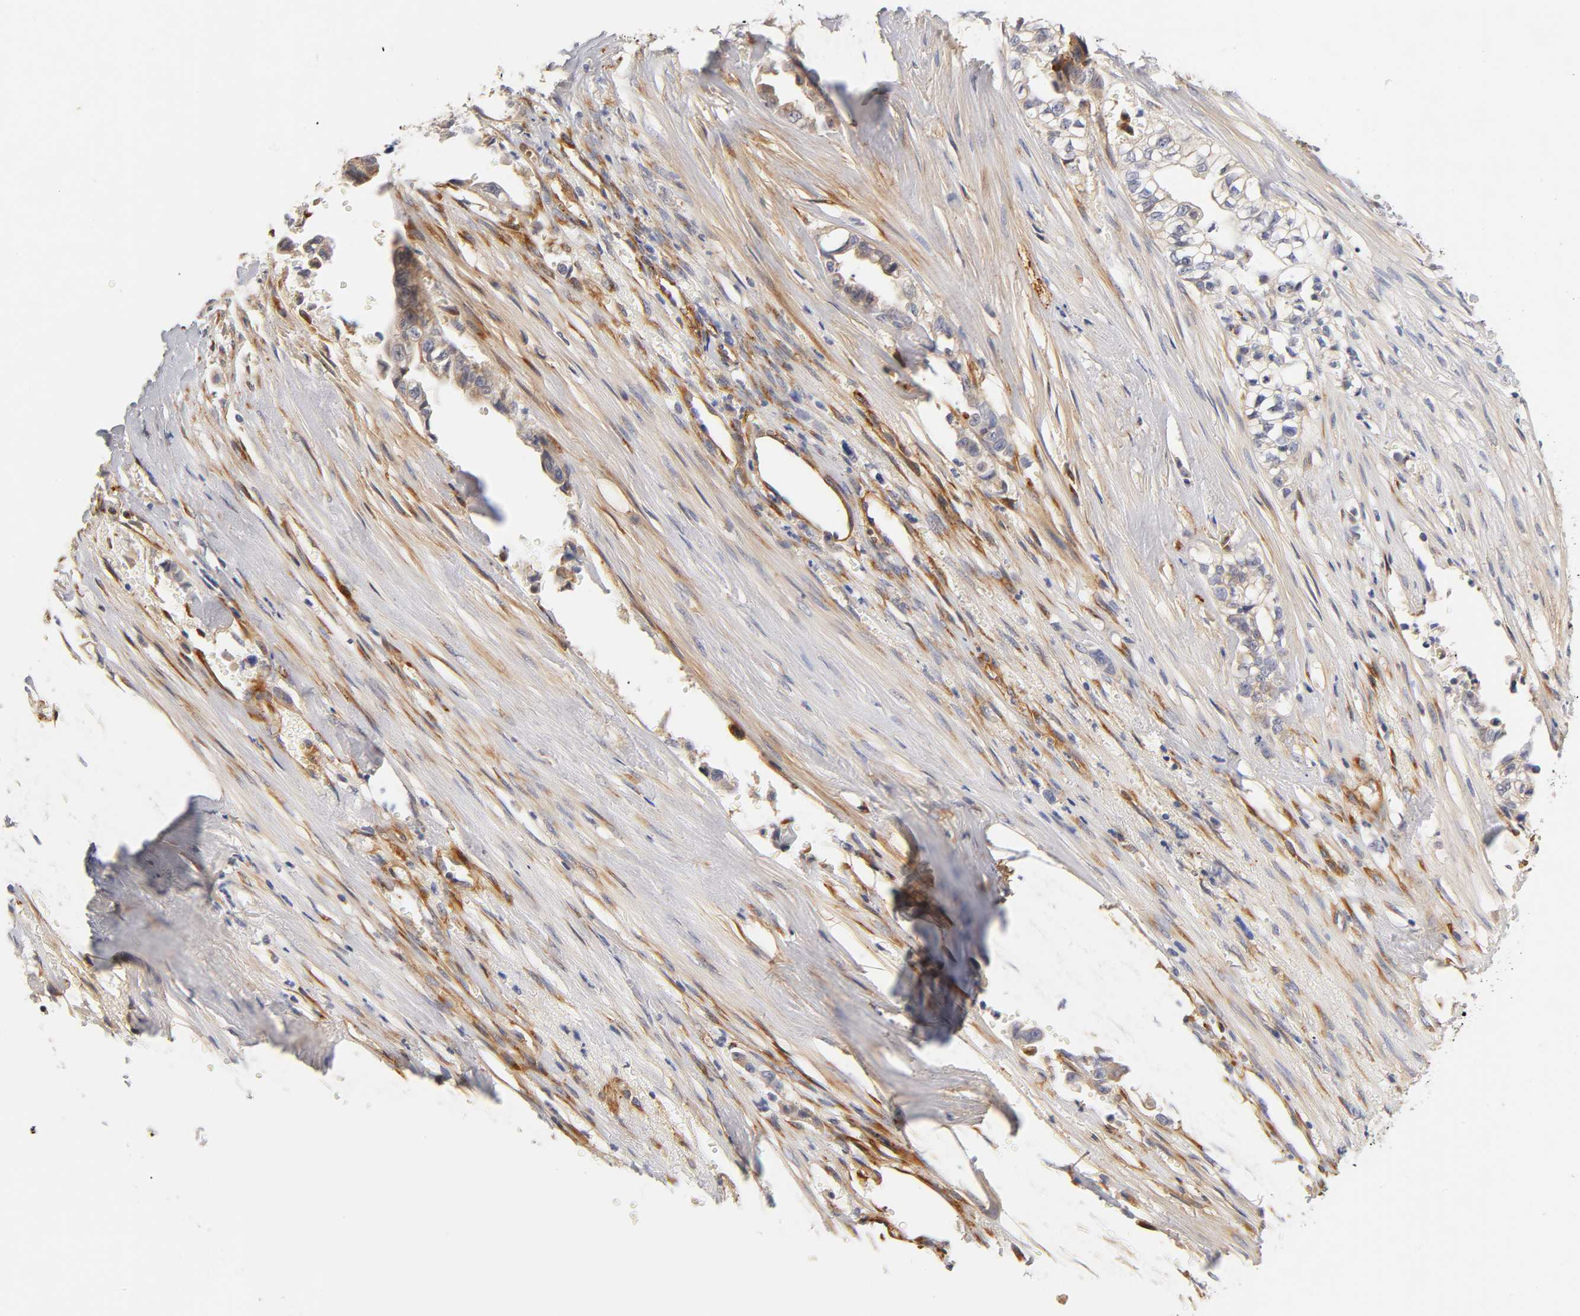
{"staining": {"intensity": "weak", "quantity": "<25%", "location": "cytoplasmic/membranous"}, "tissue": "liver cancer", "cell_type": "Tumor cells", "image_type": "cancer", "snomed": [{"axis": "morphology", "description": "Cholangiocarcinoma"}, {"axis": "topography", "description": "Liver"}], "caption": "Immunohistochemistry (IHC) photomicrograph of human liver cancer (cholangiocarcinoma) stained for a protein (brown), which exhibits no staining in tumor cells. (Immunohistochemistry, brightfield microscopy, high magnification).", "gene": "LAMB1", "patient": {"sex": "female", "age": 70}}